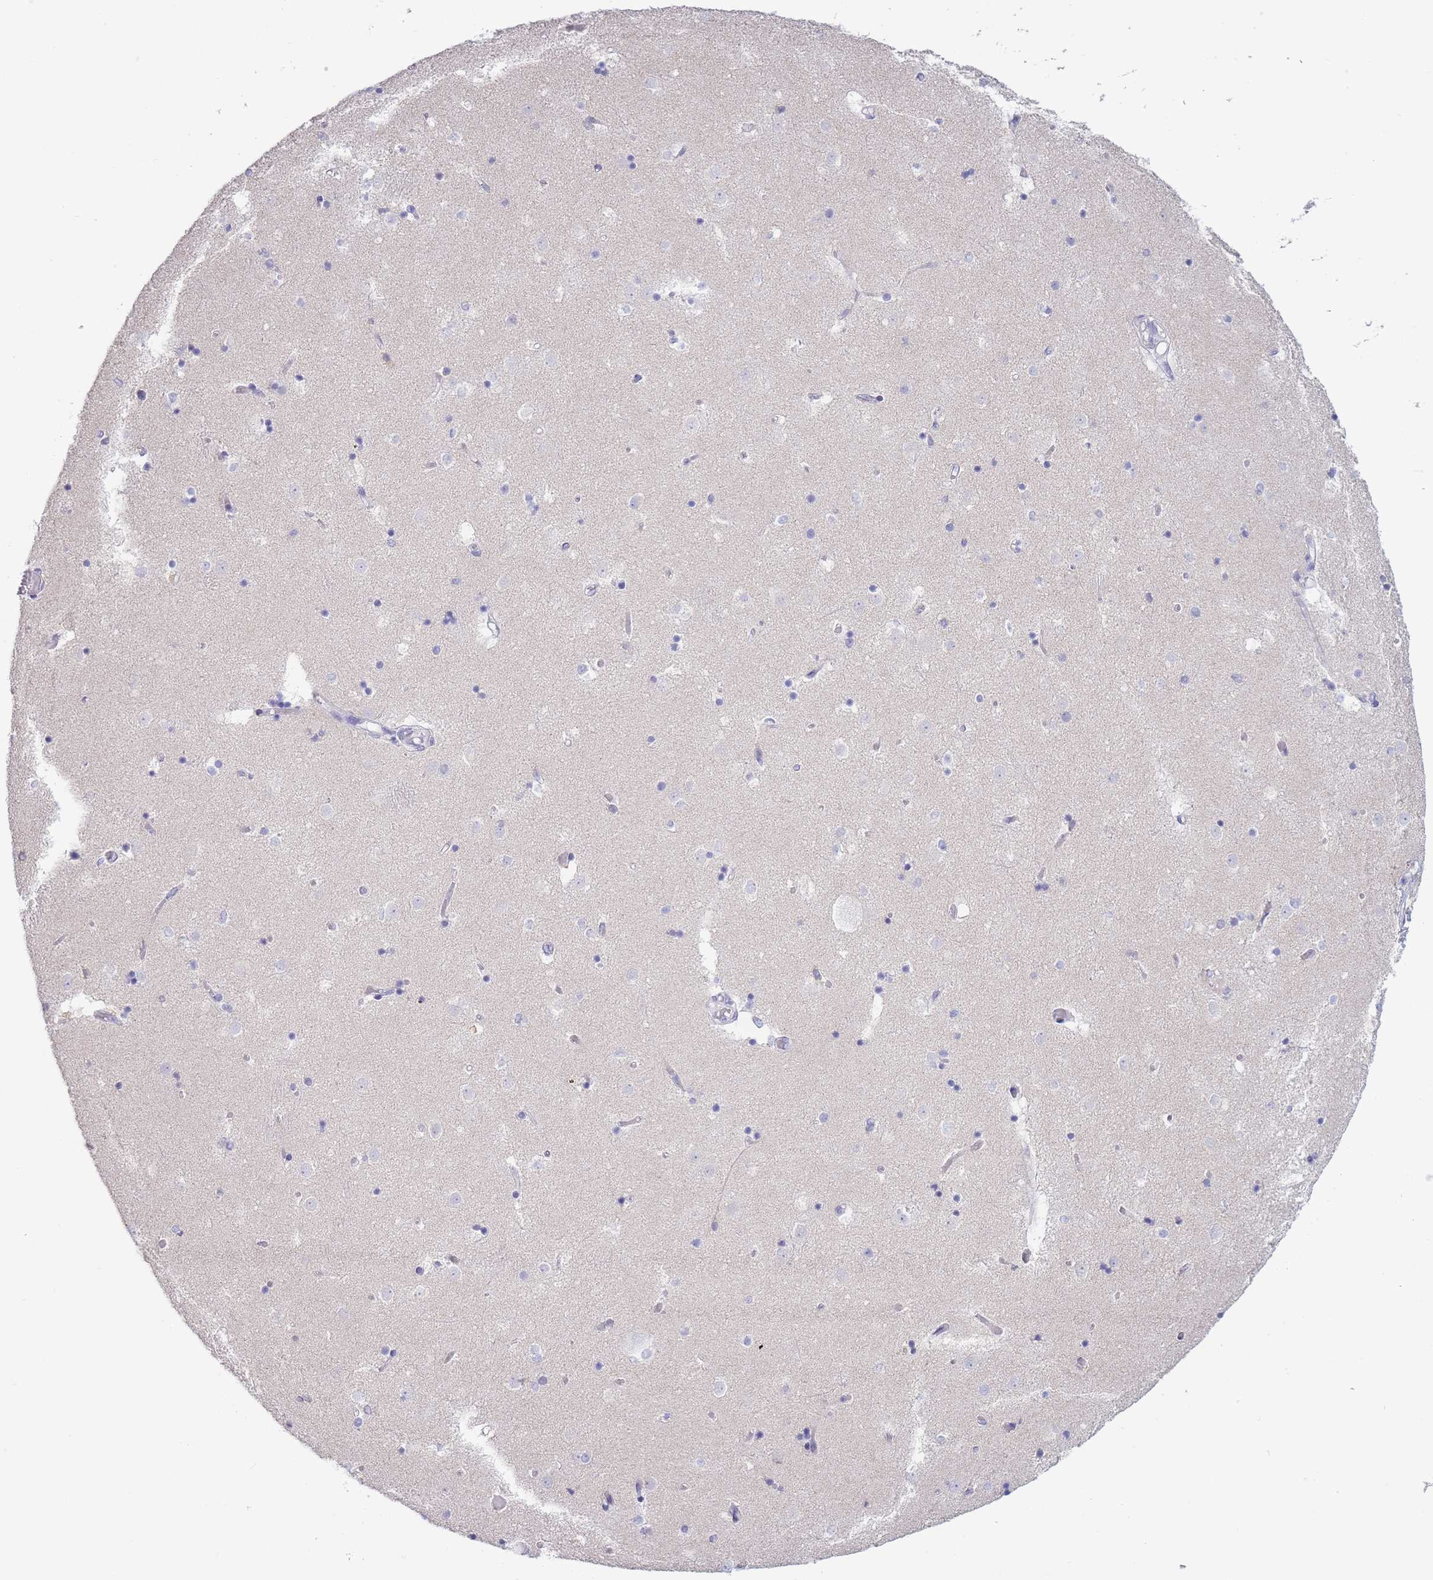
{"staining": {"intensity": "negative", "quantity": "none", "location": "none"}, "tissue": "caudate", "cell_type": "Glial cells", "image_type": "normal", "snomed": [{"axis": "morphology", "description": "Normal tissue, NOS"}, {"axis": "topography", "description": "Lateral ventricle wall"}], "caption": "IHC micrograph of normal caudate stained for a protein (brown), which shows no staining in glial cells.", "gene": "CD37", "patient": {"sex": "female", "age": 52}}